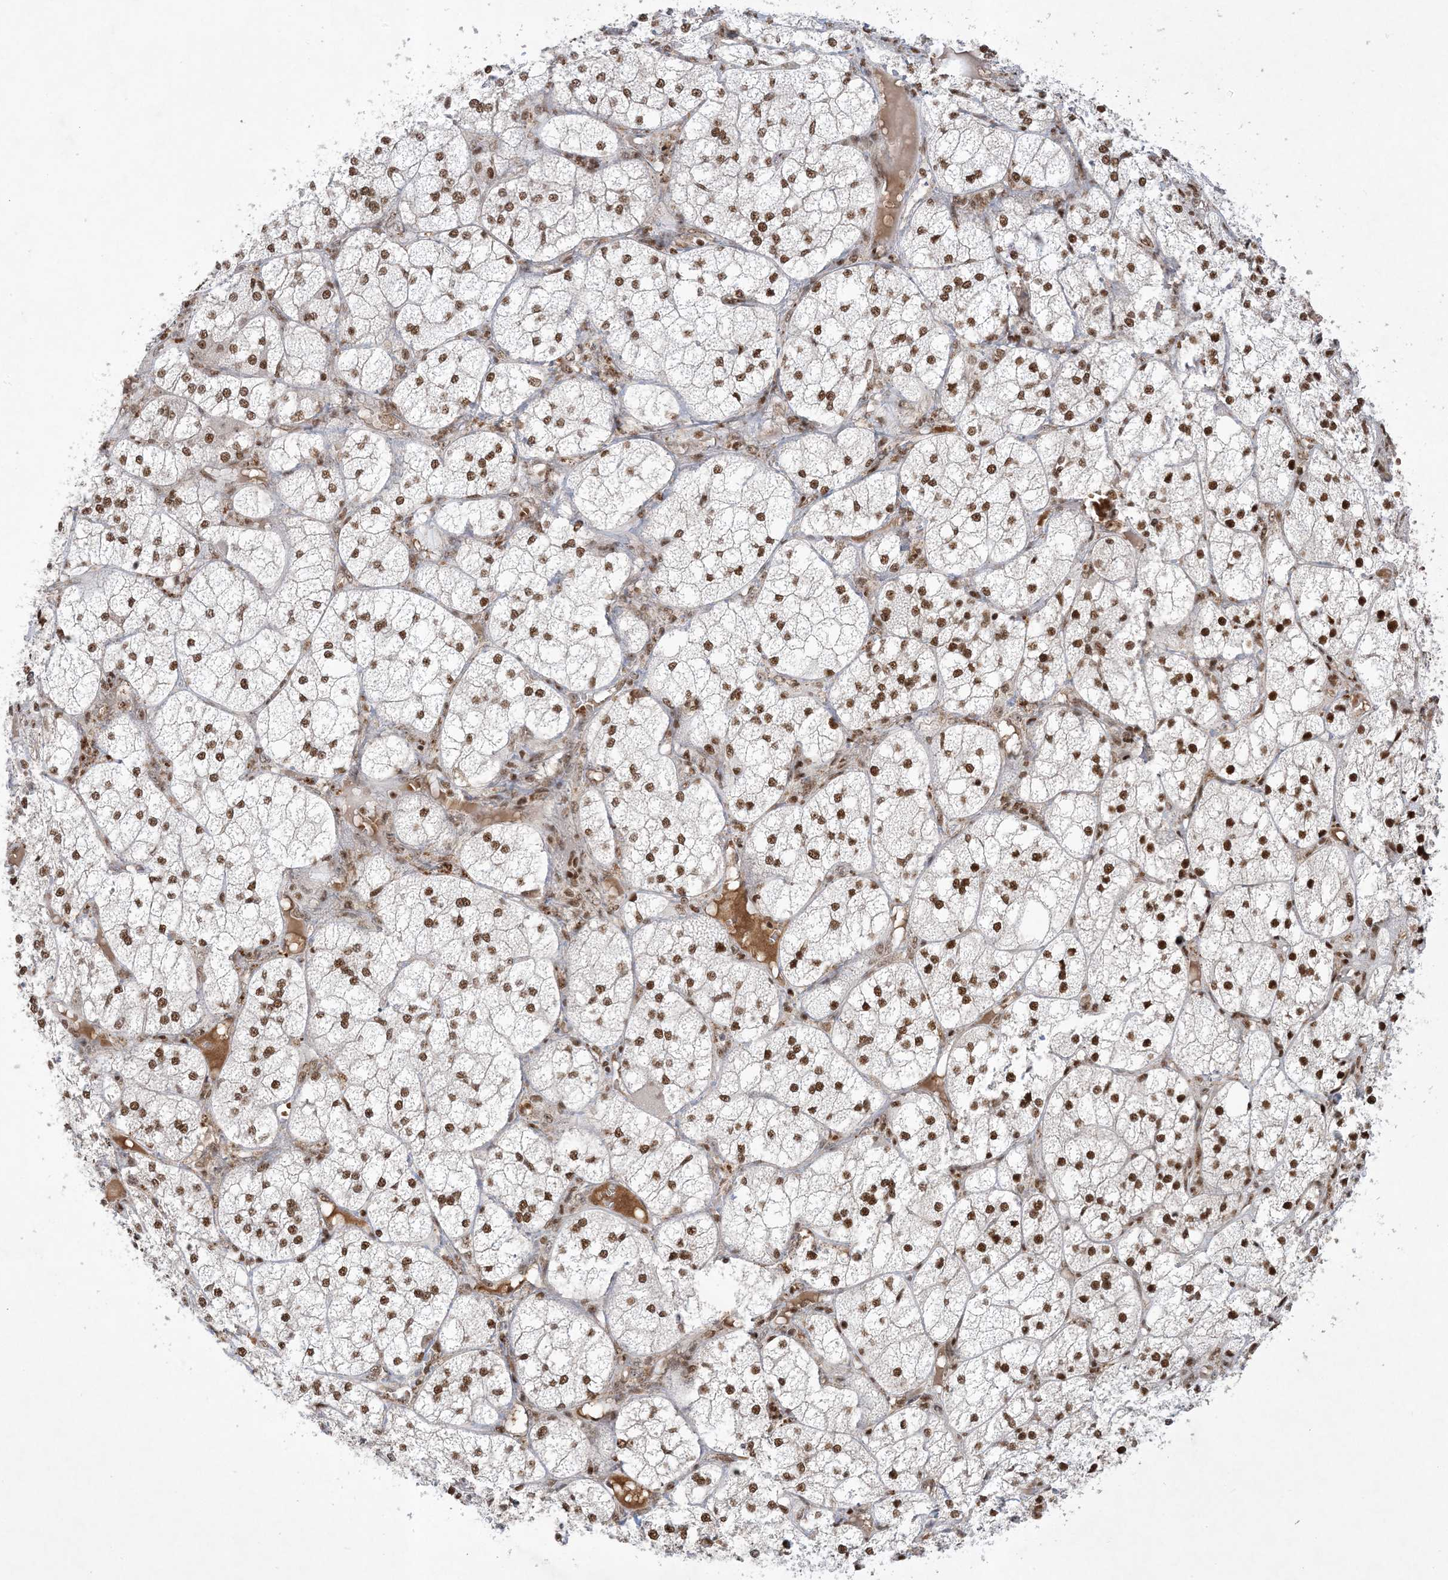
{"staining": {"intensity": "strong", "quantity": ">75%", "location": "nuclear"}, "tissue": "adrenal gland", "cell_type": "Glandular cells", "image_type": "normal", "snomed": [{"axis": "morphology", "description": "Normal tissue, NOS"}, {"axis": "topography", "description": "Adrenal gland"}], "caption": "Immunohistochemical staining of benign human adrenal gland shows >75% levels of strong nuclear protein expression in approximately >75% of glandular cells. Nuclei are stained in blue.", "gene": "PPIL2", "patient": {"sex": "female", "age": 61}}